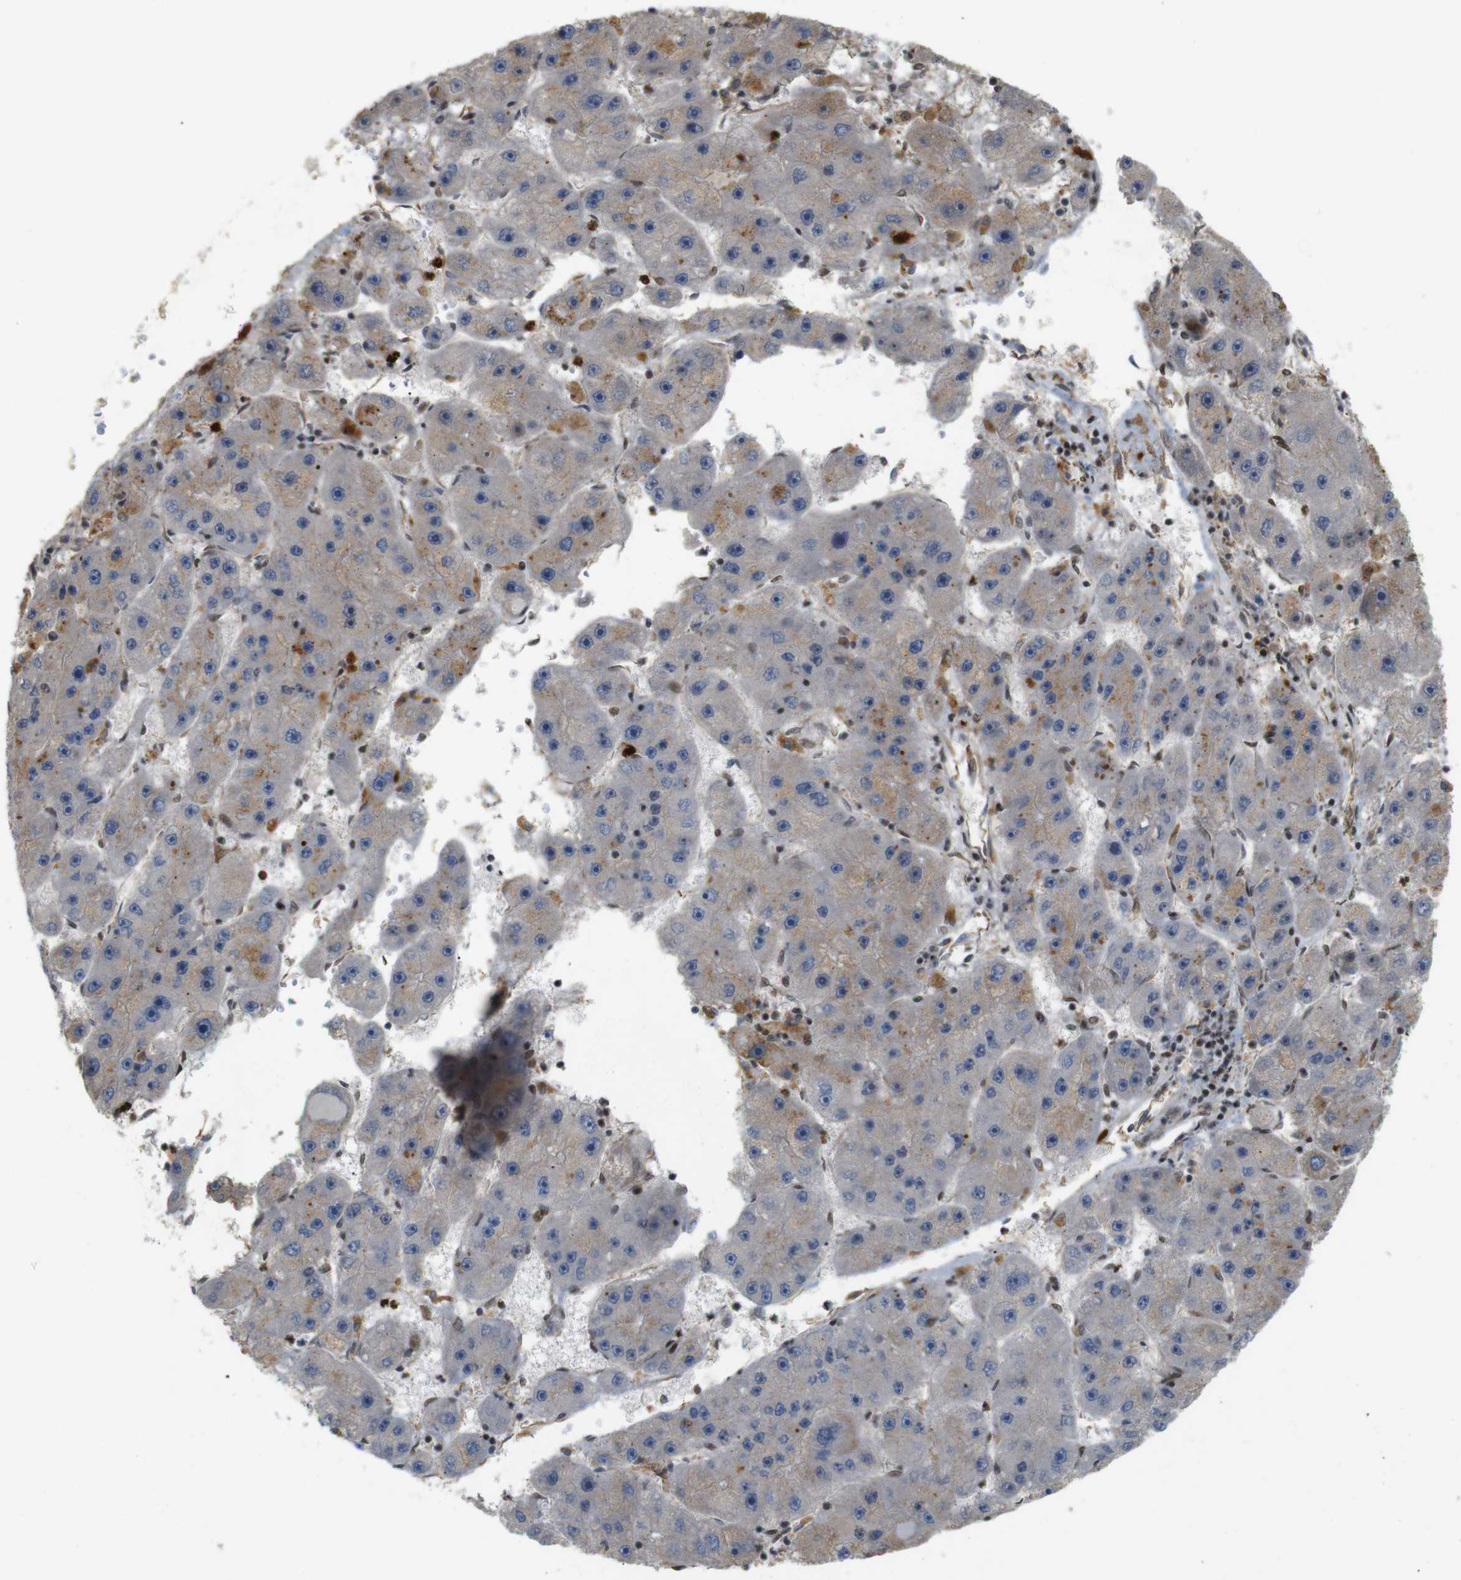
{"staining": {"intensity": "moderate", "quantity": "<25%", "location": "cytoplasmic/membranous"}, "tissue": "liver cancer", "cell_type": "Tumor cells", "image_type": "cancer", "snomed": [{"axis": "morphology", "description": "Carcinoma, Hepatocellular, NOS"}, {"axis": "topography", "description": "Liver"}], "caption": "Moderate cytoplasmic/membranous positivity is seen in about <25% of tumor cells in liver cancer.", "gene": "SP2", "patient": {"sex": "female", "age": 61}}